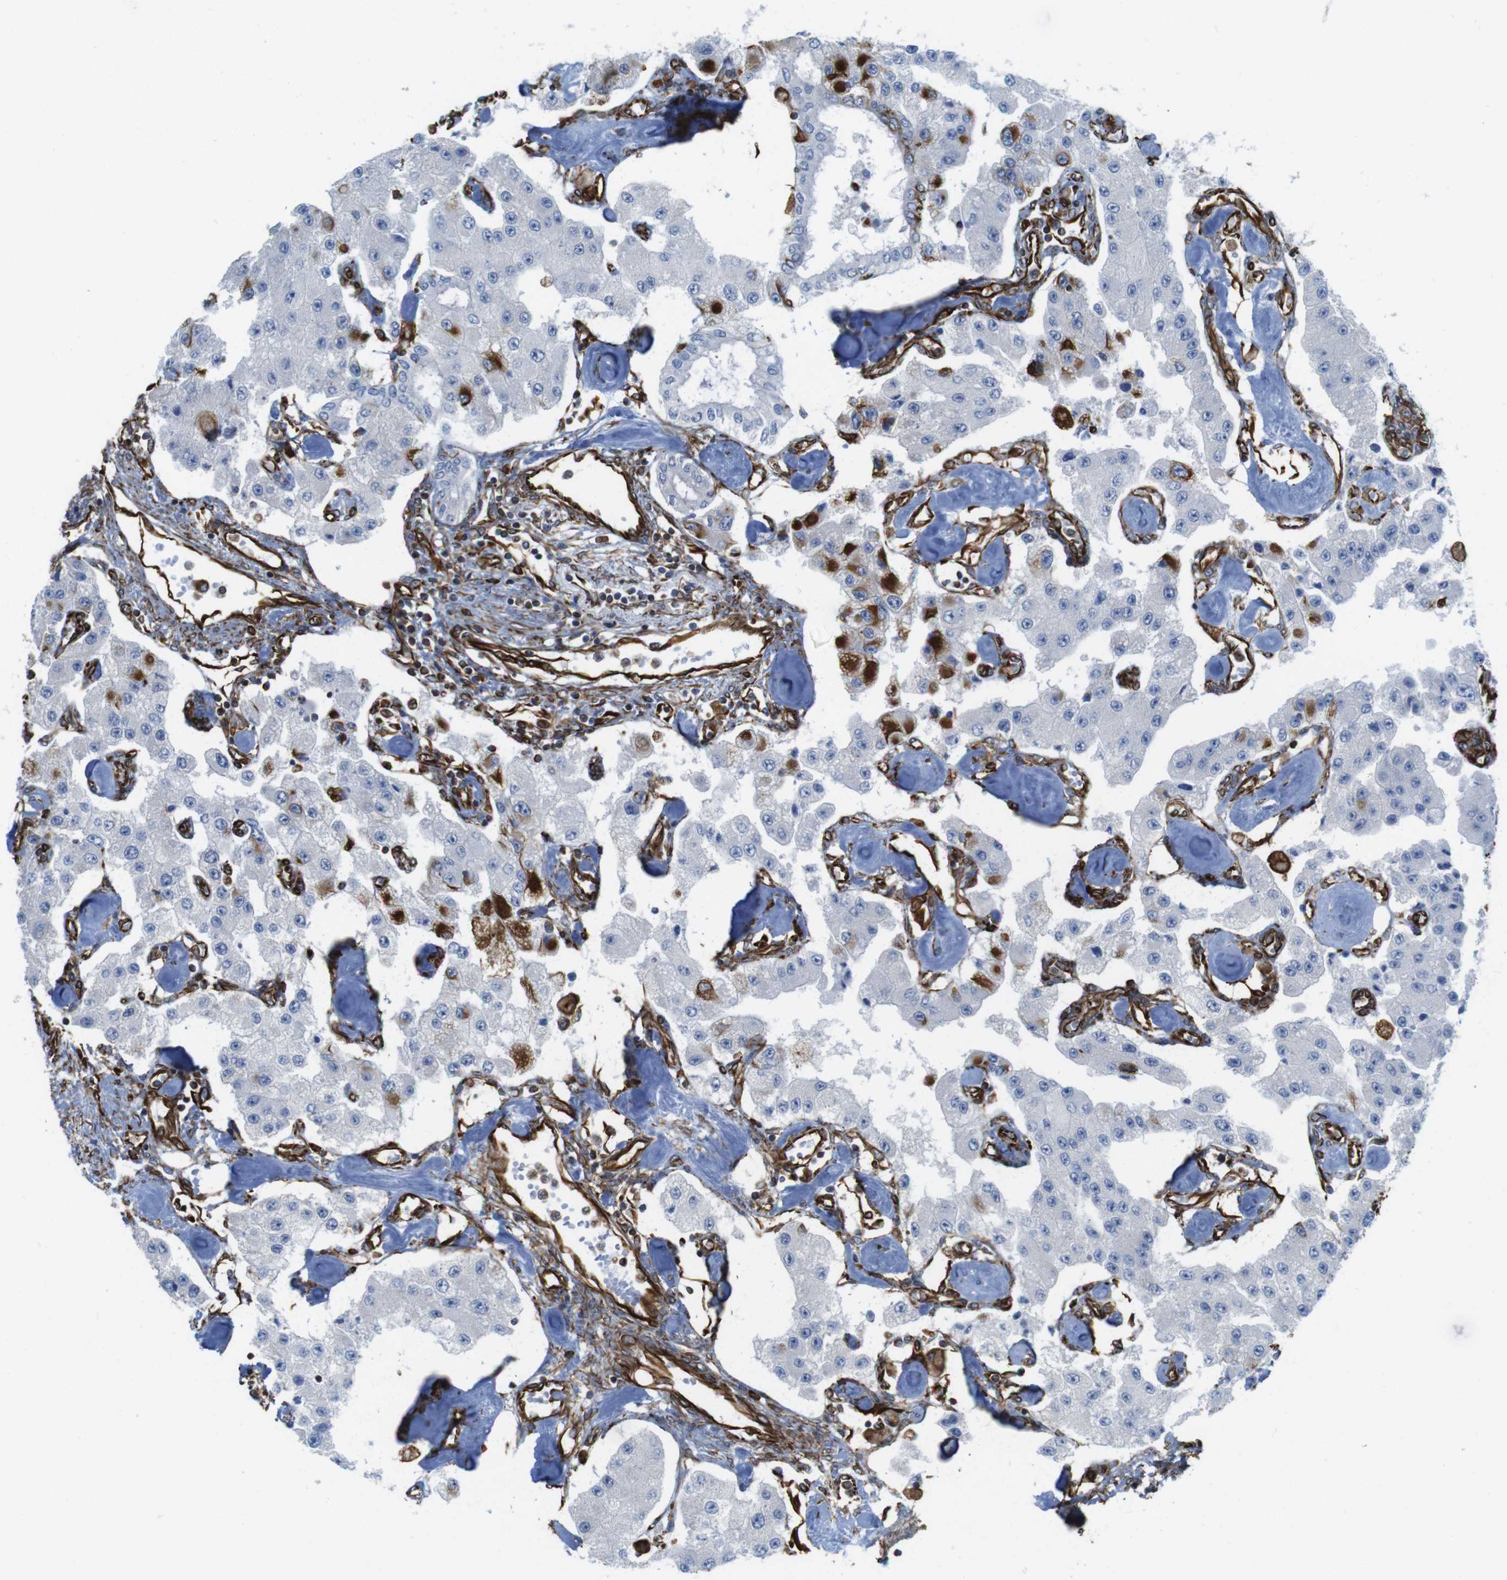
{"staining": {"intensity": "negative", "quantity": "none", "location": "none"}, "tissue": "carcinoid", "cell_type": "Tumor cells", "image_type": "cancer", "snomed": [{"axis": "morphology", "description": "Carcinoid, malignant, NOS"}, {"axis": "topography", "description": "Pancreas"}], "caption": "Human malignant carcinoid stained for a protein using immunohistochemistry (IHC) shows no positivity in tumor cells.", "gene": "RALGPS1", "patient": {"sex": "male", "age": 41}}